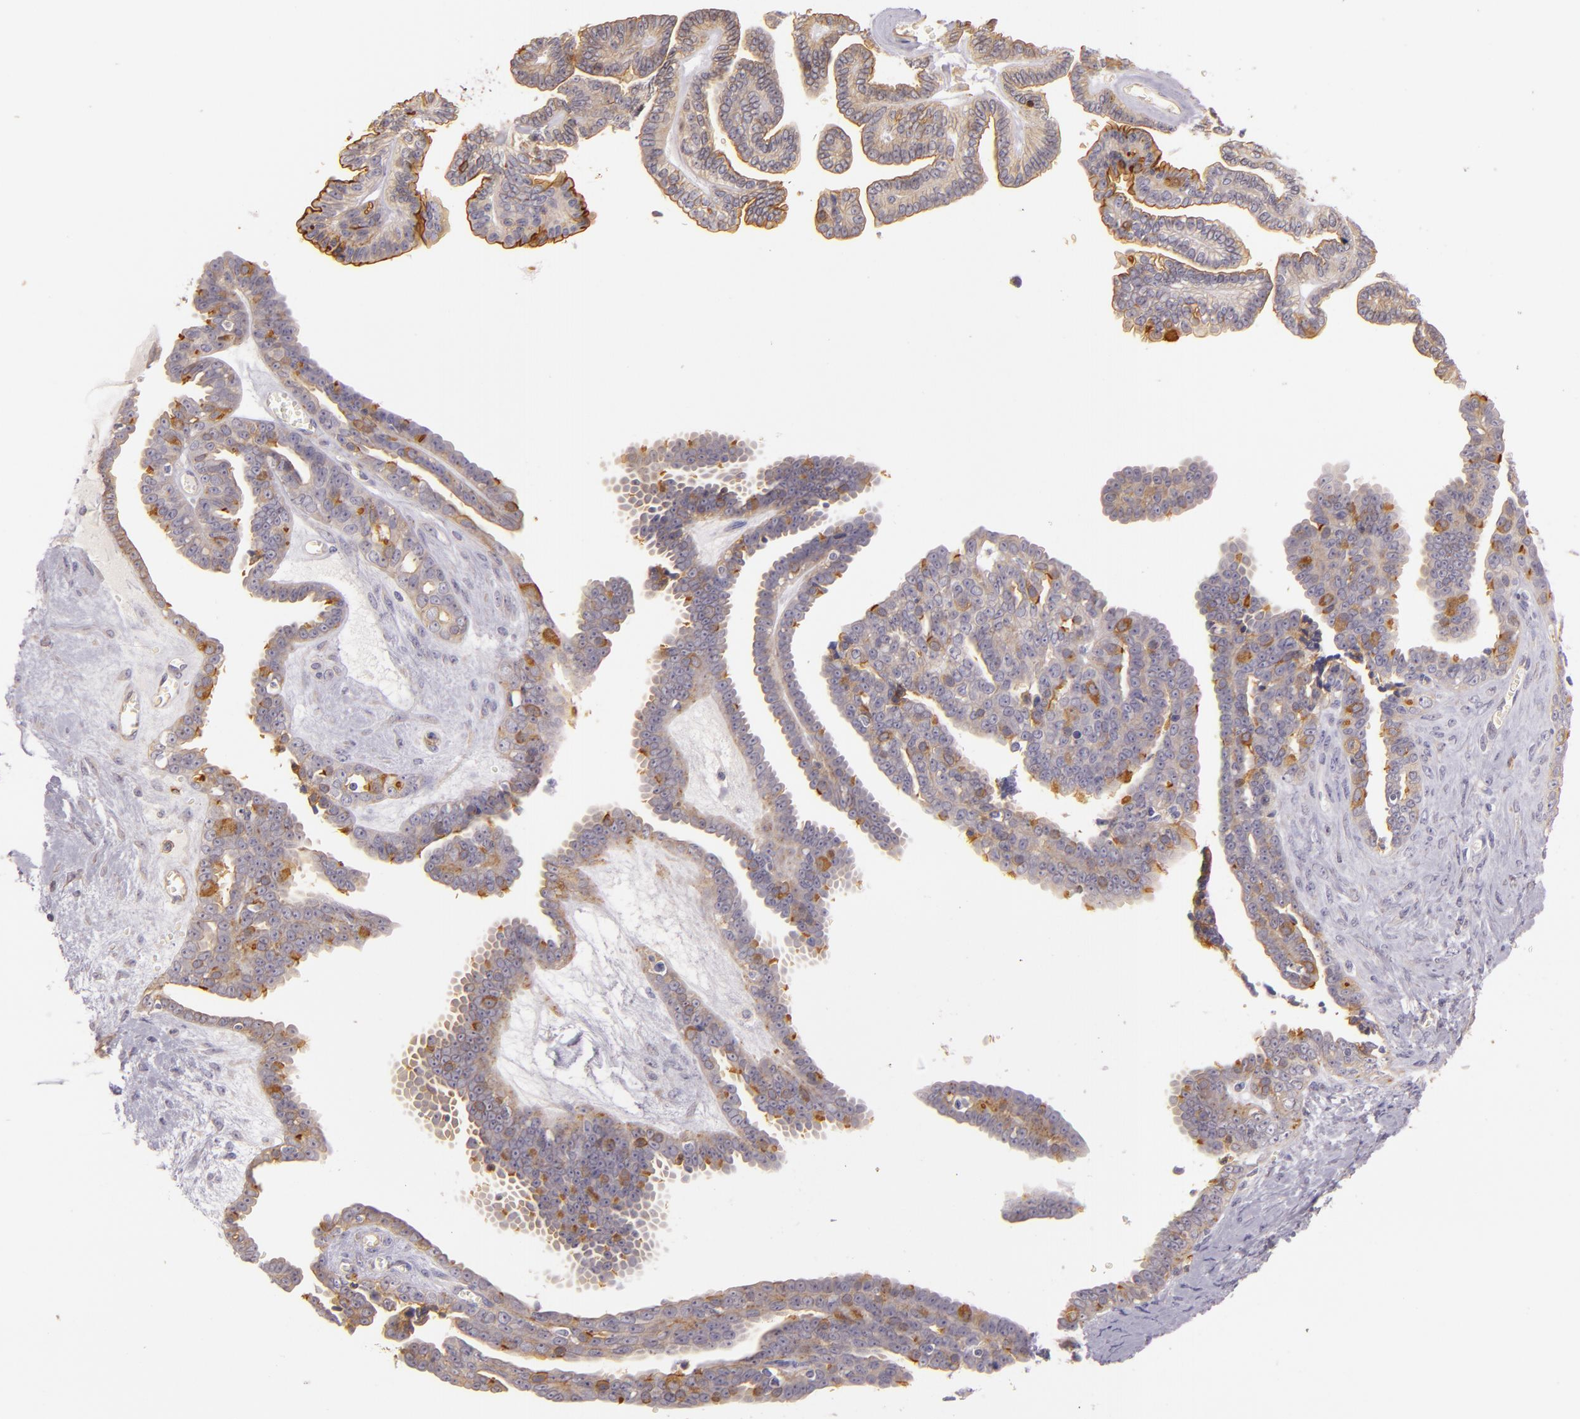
{"staining": {"intensity": "moderate", "quantity": "25%-75%", "location": "cytoplasmic/membranous"}, "tissue": "ovarian cancer", "cell_type": "Tumor cells", "image_type": "cancer", "snomed": [{"axis": "morphology", "description": "Cystadenocarcinoma, serous, NOS"}, {"axis": "topography", "description": "Ovary"}], "caption": "A high-resolution photomicrograph shows immunohistochemistry staining of serous cystadenocarcinoma (ovarian), which exhibits moderate cytoplasmic/membranous staining in about 25%-75% of tumor cells.", "gene": "CTSF", "patient": {"sex": "female", "age": 71}}